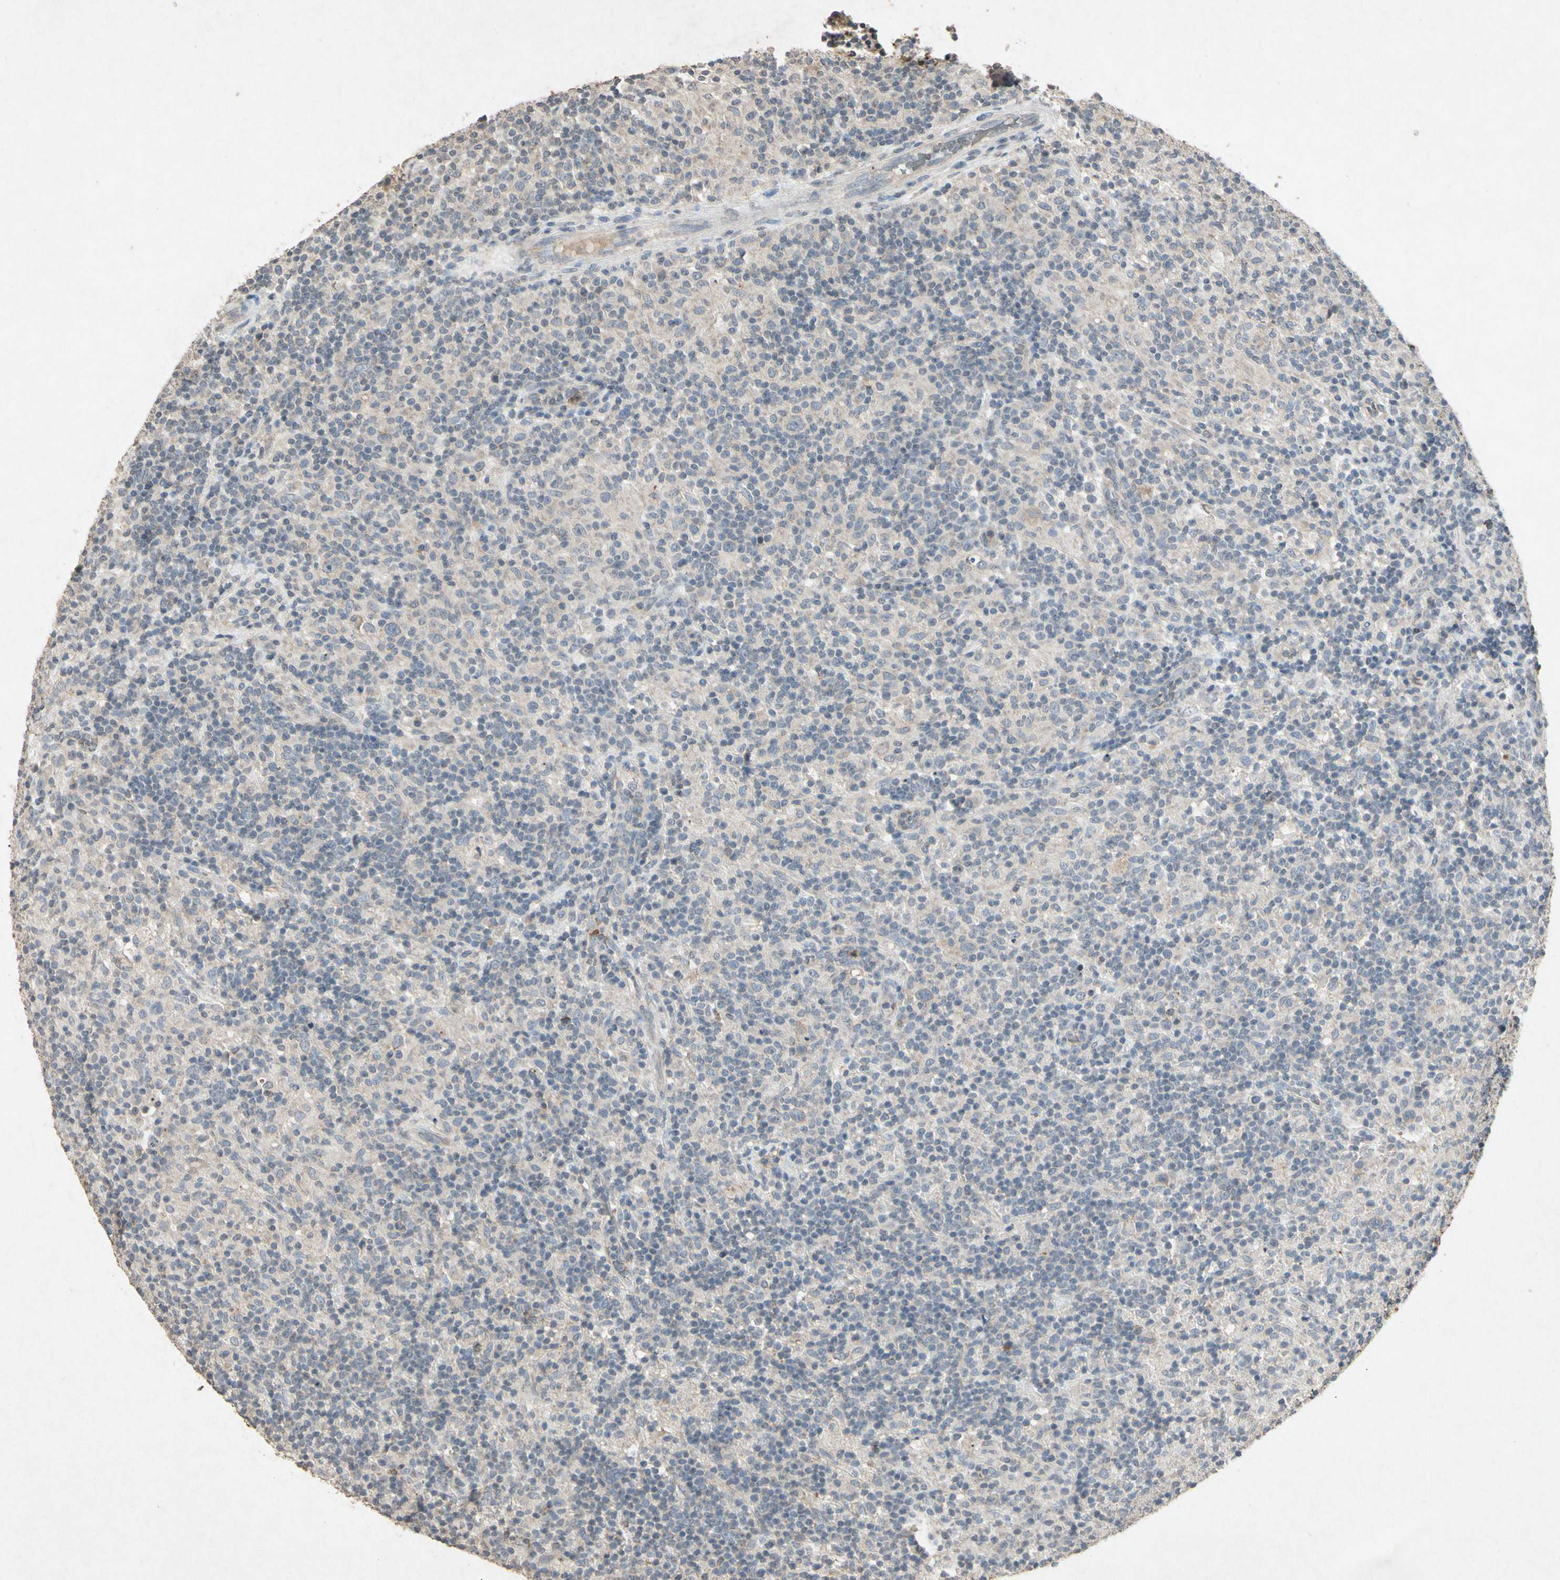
{"staining": {"intensity": "negative", "quantity": "none", "location": "none"}, "tissue": "lymphoma", "cell_type": "Tumor cells", "image_type": "cancer", "snomed": [{"axis": "morphology", "description": "Hodgkin's disease, NOS"}, {"axis": "topography", "description": "Lymph node"}], "caption": "The histopathology image demonstrates no significant positivity in tumor cells of Hodgkin's disease.", "gene": "MSRB1", "patient": {"sex": "male", "age": 70}}